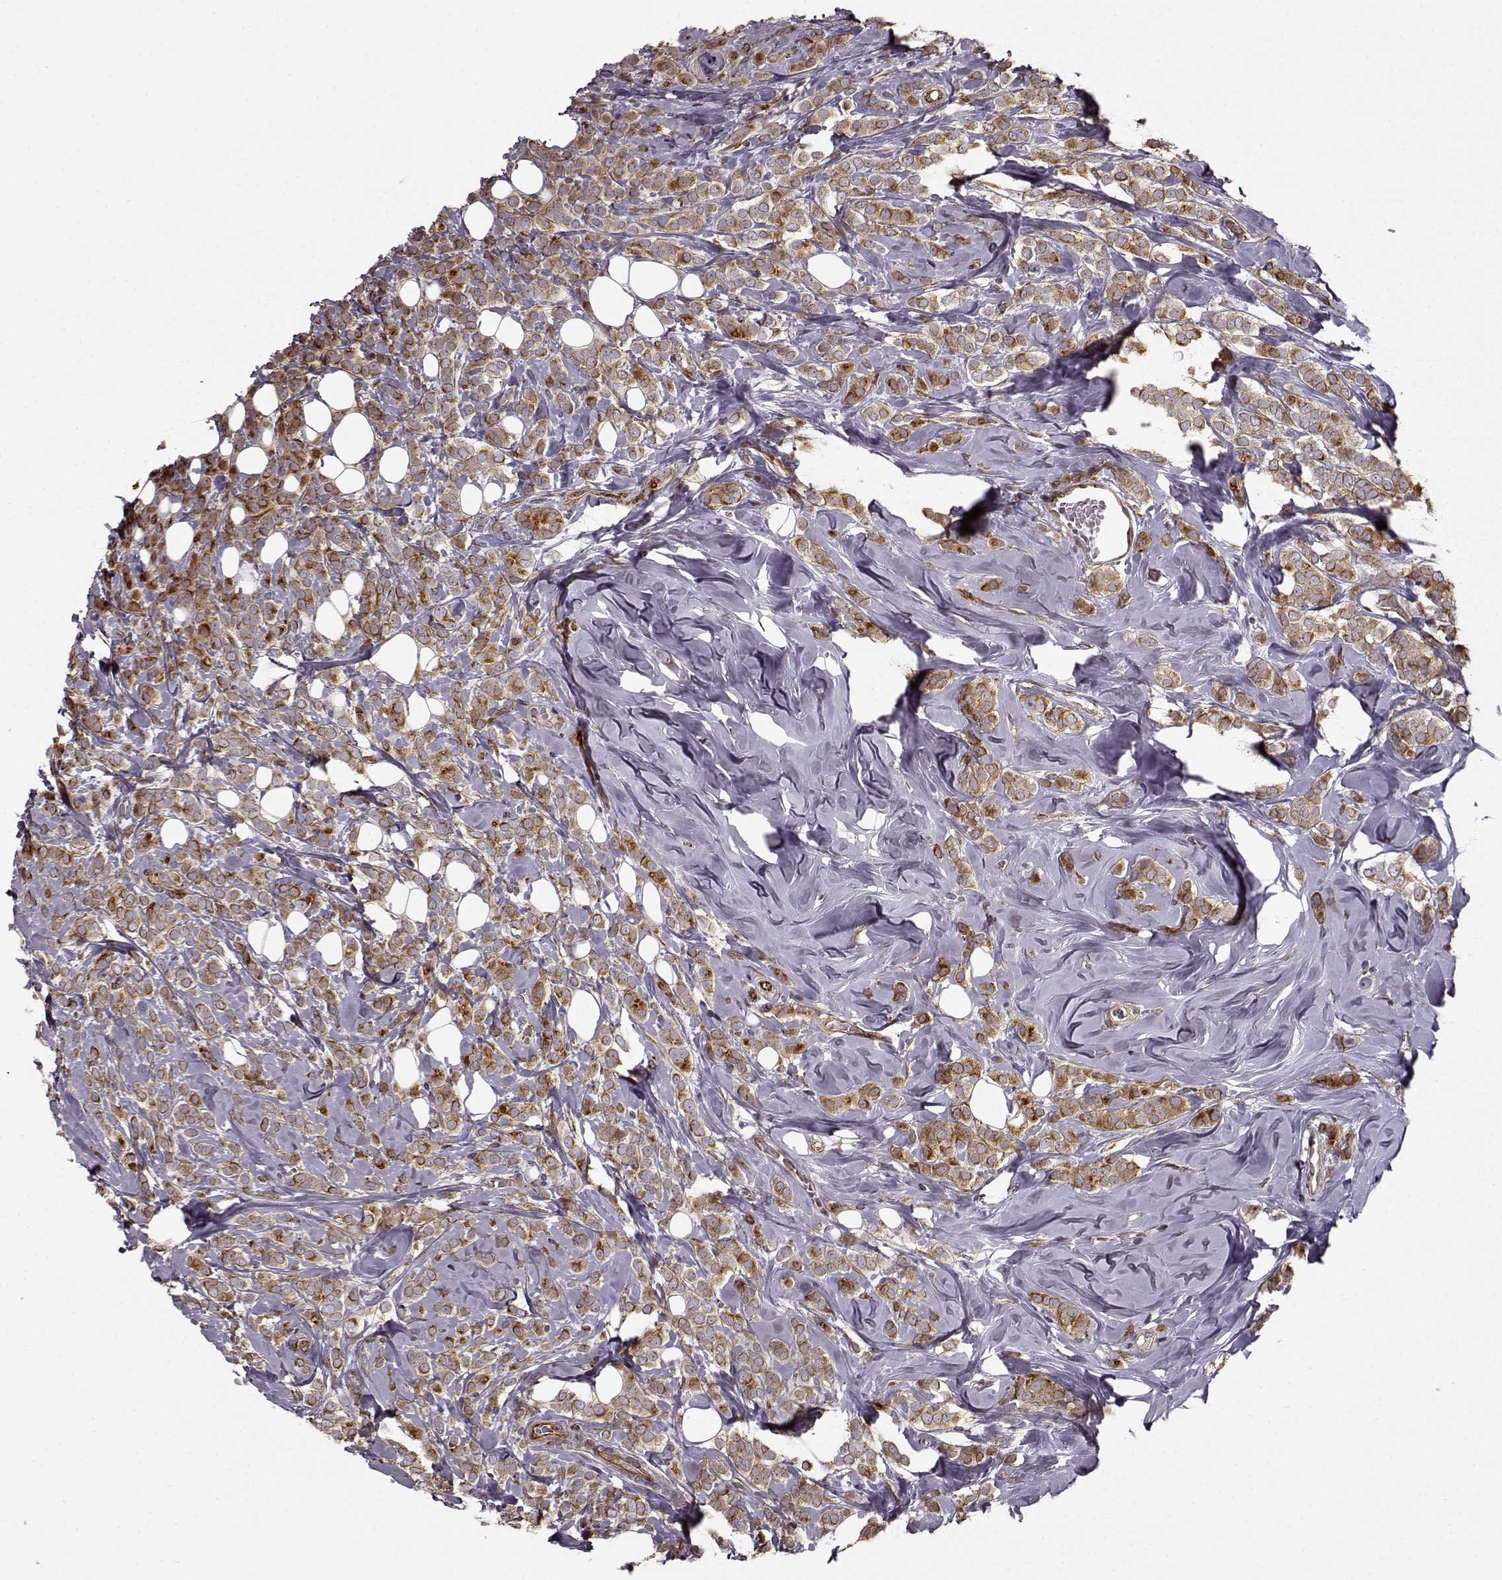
{"staining": {"intensity": "strong", "quantity": "<25%", "location": "cytoplasmic/membranous"}, "tissue": "breast cancer", "cell_type": "Tumor cells", "image_type": "cancer", "snomed": [{"axis": "morphology", "description": "Lobular carcinoma"}, {"axis": "topography", "description": "Breast"}], "caption": "Immunohistochemical staining of human breast lobular carcinoma exhibits strong cytoplasmic/membranous protein expression in approximately <25% of tumor cells.", "gene": "MTR", "patient": {"sex": "female", "age": 49}}